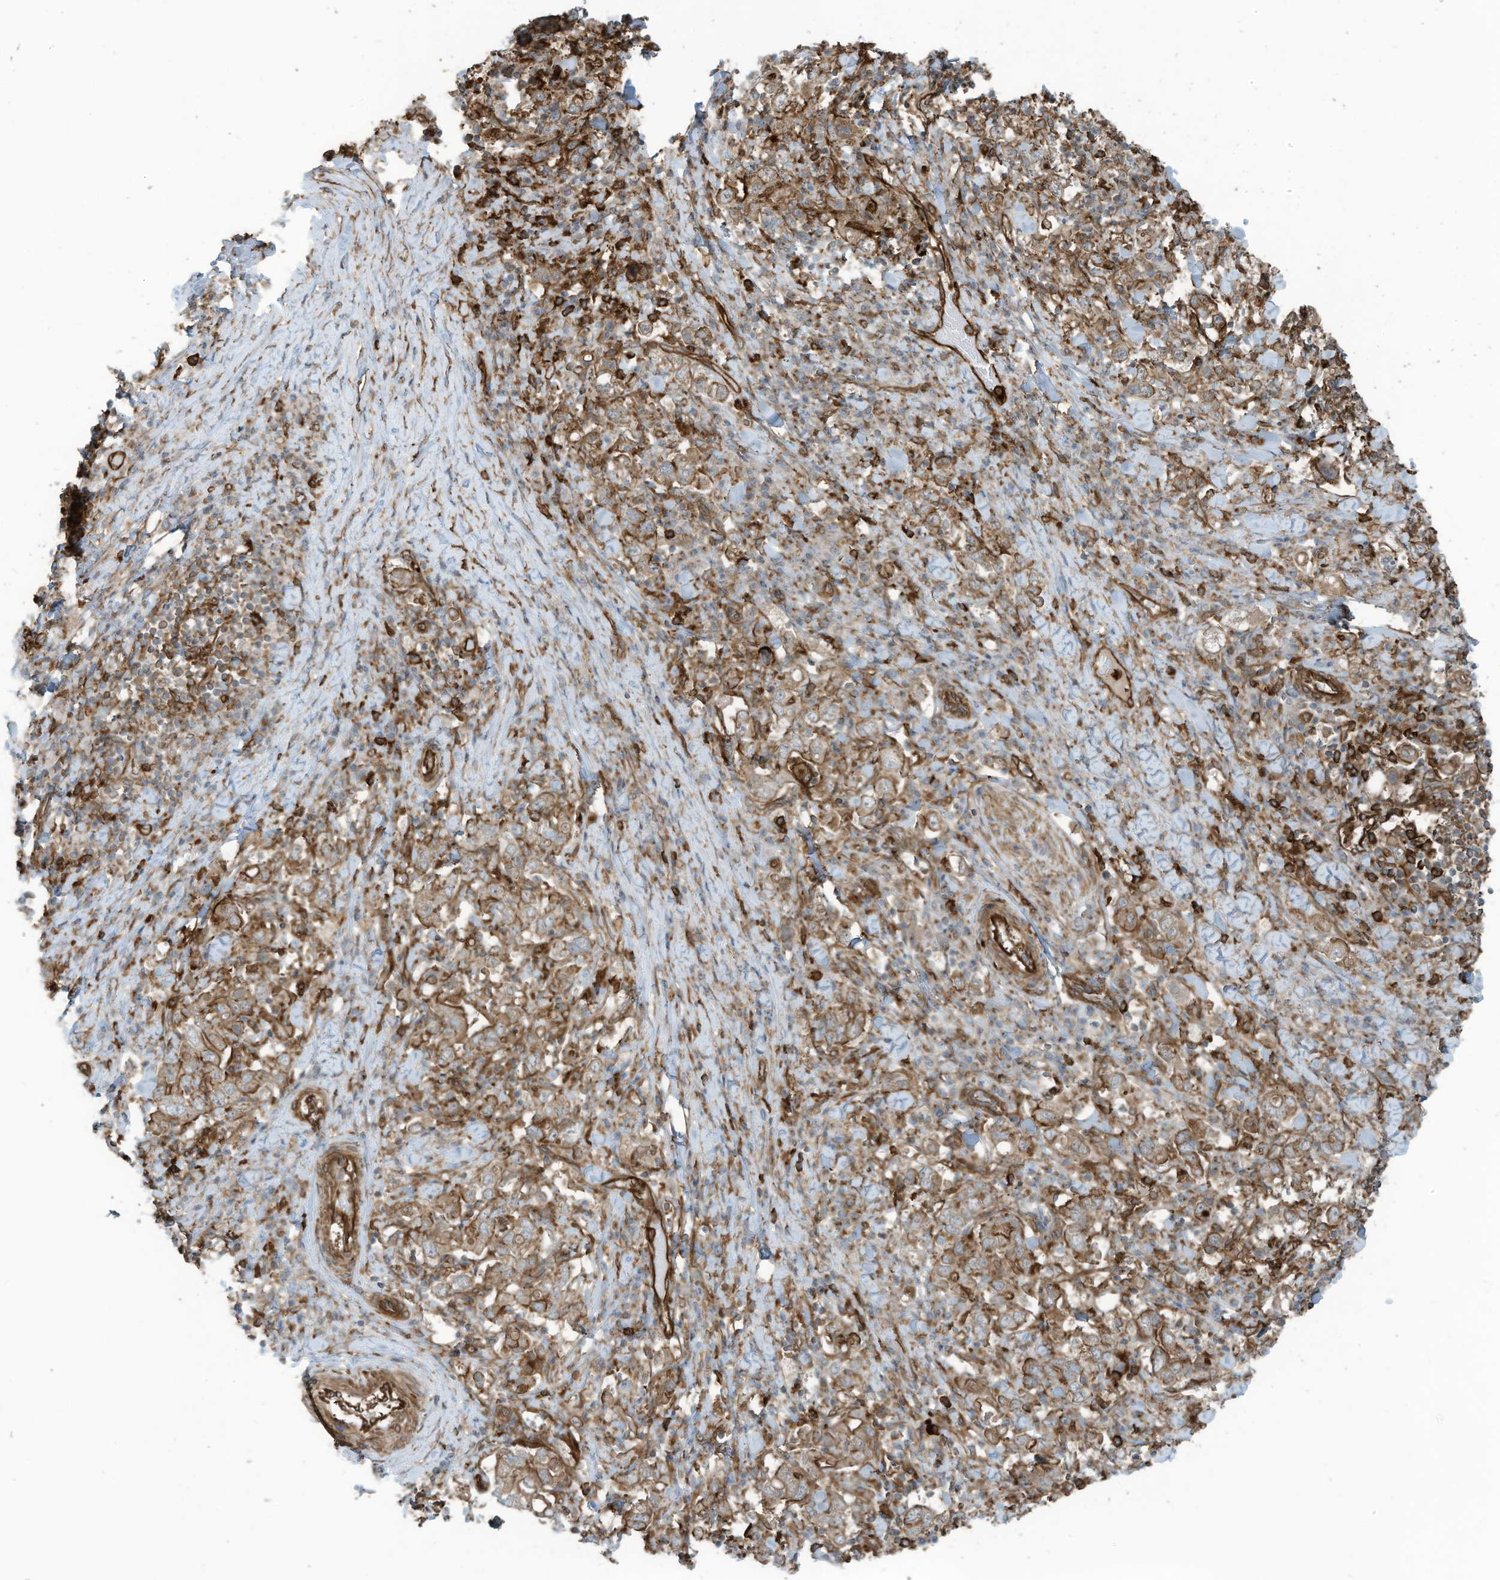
{"staining": {"intensity": "moderate", "quantity": ">75%", "location": "cytoplasmic/membranous"}, "tissue": "stomach cancer", "cell_type": "Tumor cells", "image_type": "cancer", "snomed": [{"axis": "morphology", "description": "Adenocarcinoma, NOS"}, {"axis": "topography", "description": "Stomach, upper"}], "caption": "Immunohistochemistry (IHC) photomicrograph of human stomach adenocarcinoma stained for a protein (brown), which exhibits medium levels of moderate cytoplasmic/membranous staining in approximately >75% of tumor cells.", "gene": "SLC9A2", "patient": {"sex": "male", "age": 62}}